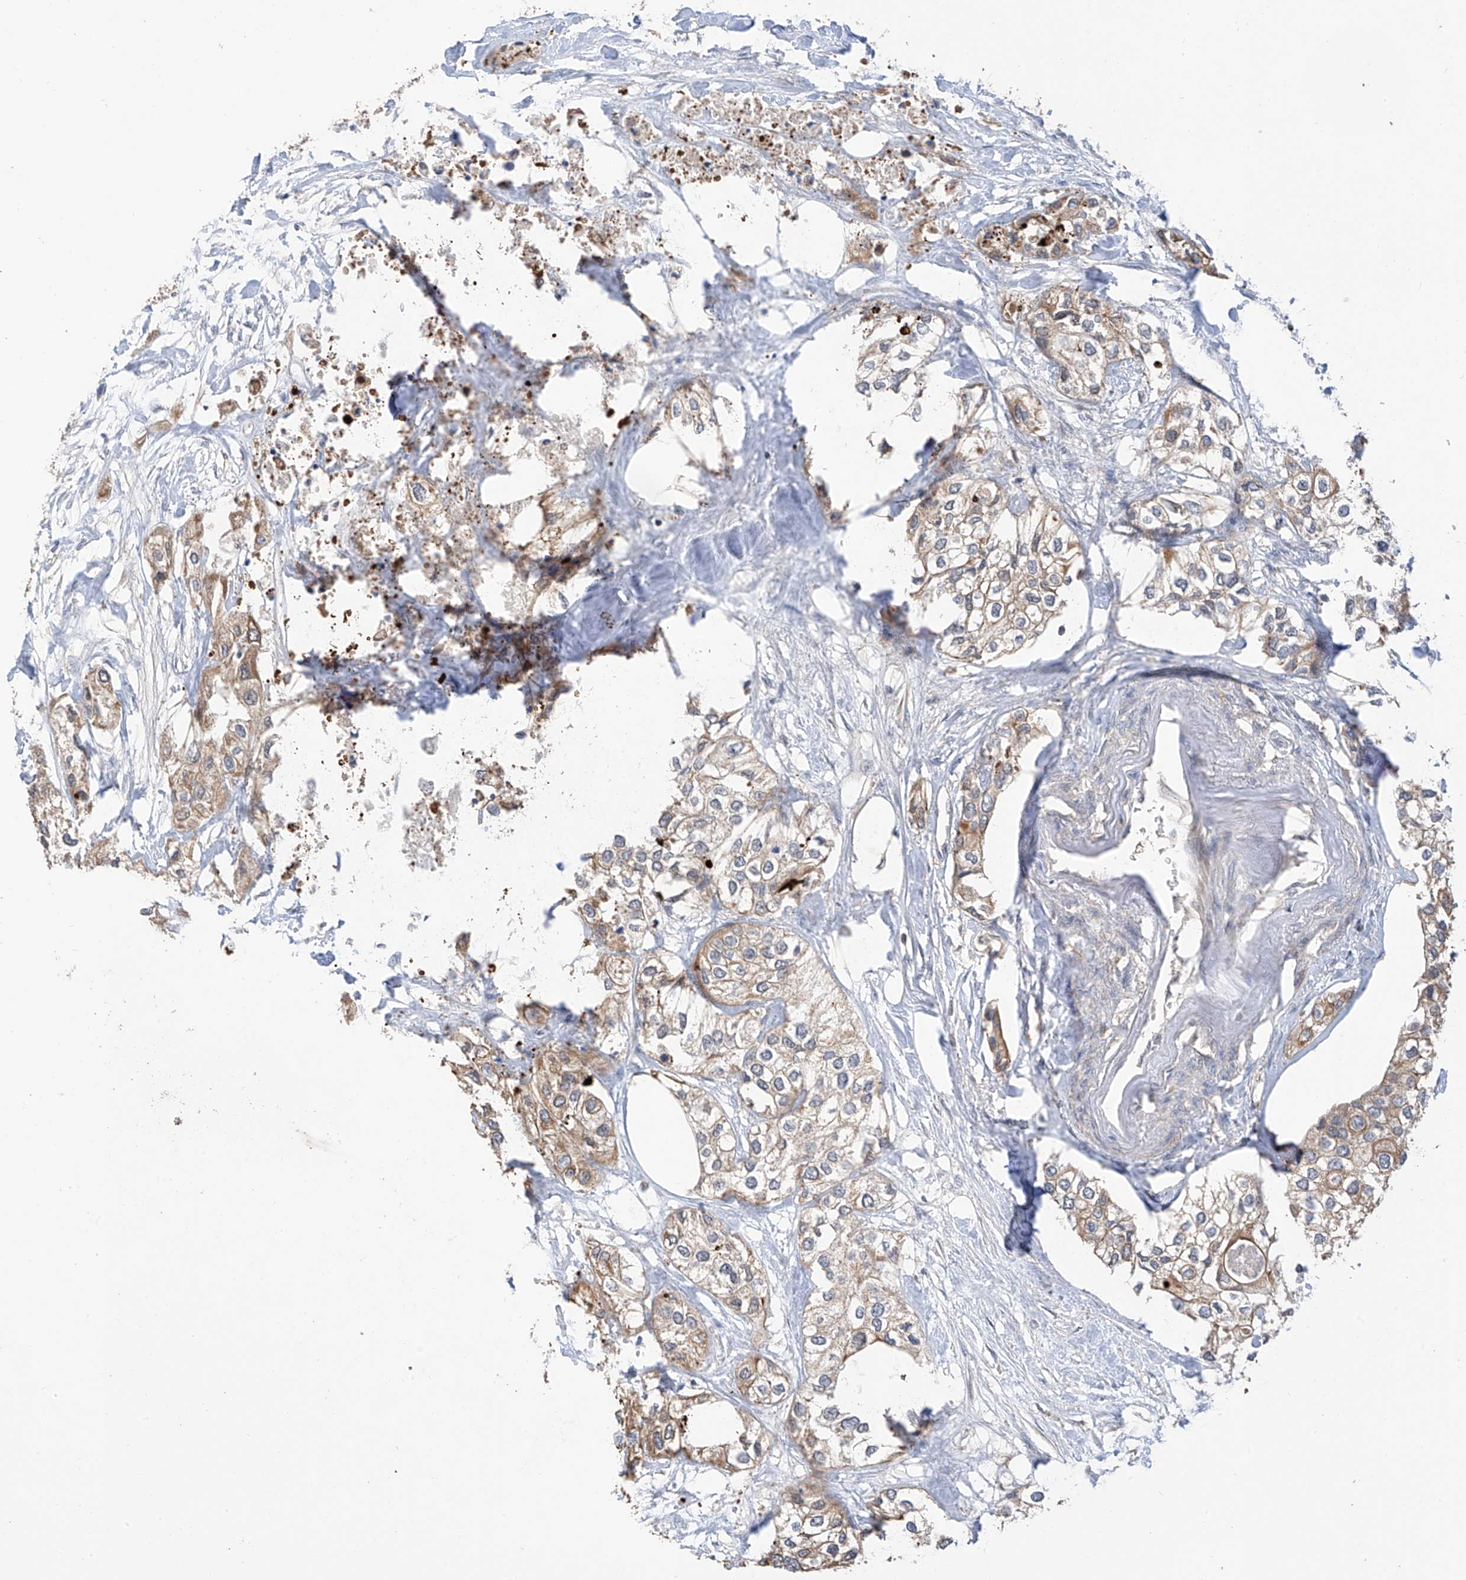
{"staining": {"intensity": "moderate", "quantity": ">75%", "location": "cytoplasmic/membranous"}, "tissue": "urothelial cancer", "cell_type": "Tumor cells", "image_type": "cancer", "snomed": [{"axis": "morphology", "description": "Urothelial carcinoma, High grade"}, {"axis": "topography", "description": "Urinary bladder"}], "caption": "A high-resolution histopathology image shows immunohistochemistry (IHC) staining of urothelial cancer, which displays moderate cytoplasmic/membranous staining in about >75% of tumor cells.", "gene": "RPAIN", "patient": {"sex": "male", "age": 64}}